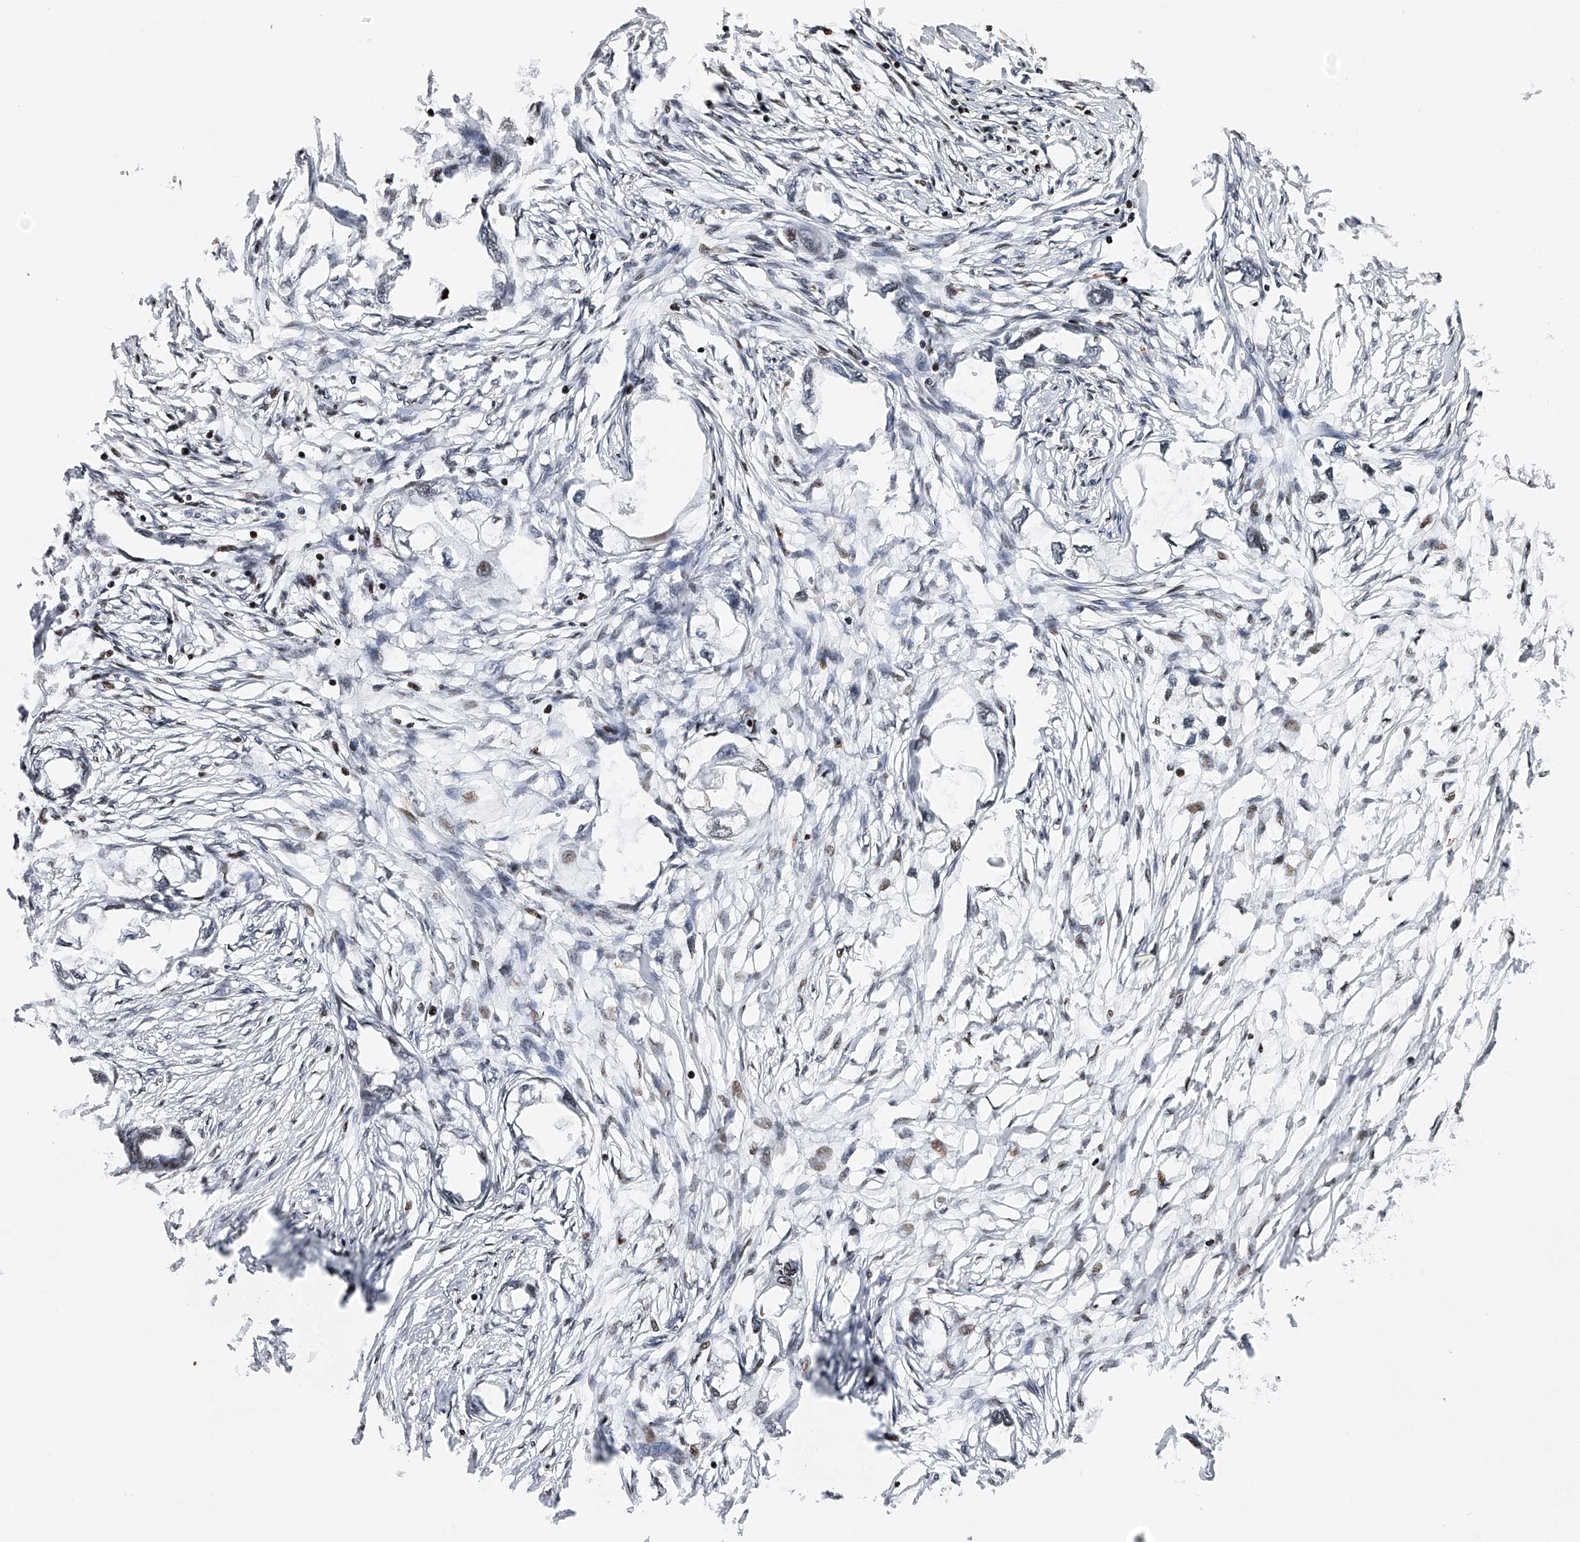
{"staining": {"intensity": "negative", "quantity": "none", "location": "none"}, "tissue": "endometrial cancer", "cell_type": "Tumor cells", "image_type": "cancer", "snomed": [{"axis": "morphology", "description": "Adenocarcinoma, NOS"}, {"axis": "morphology", "description": "Adenocarcinoma, metastatic, NOS"}, {"axis": "topography", "description": "Adipose tissue"}, {"axis": "topography", "description": "Endometrium"}], "caption": "A high-resolution micrograph shows immunohistochemistry staining of endometrial adenocarcinoma, which reveals no significant staining in tumor cells.", "gene": "RWDD2A", "patient": {"sex": "female", "age": 67}}